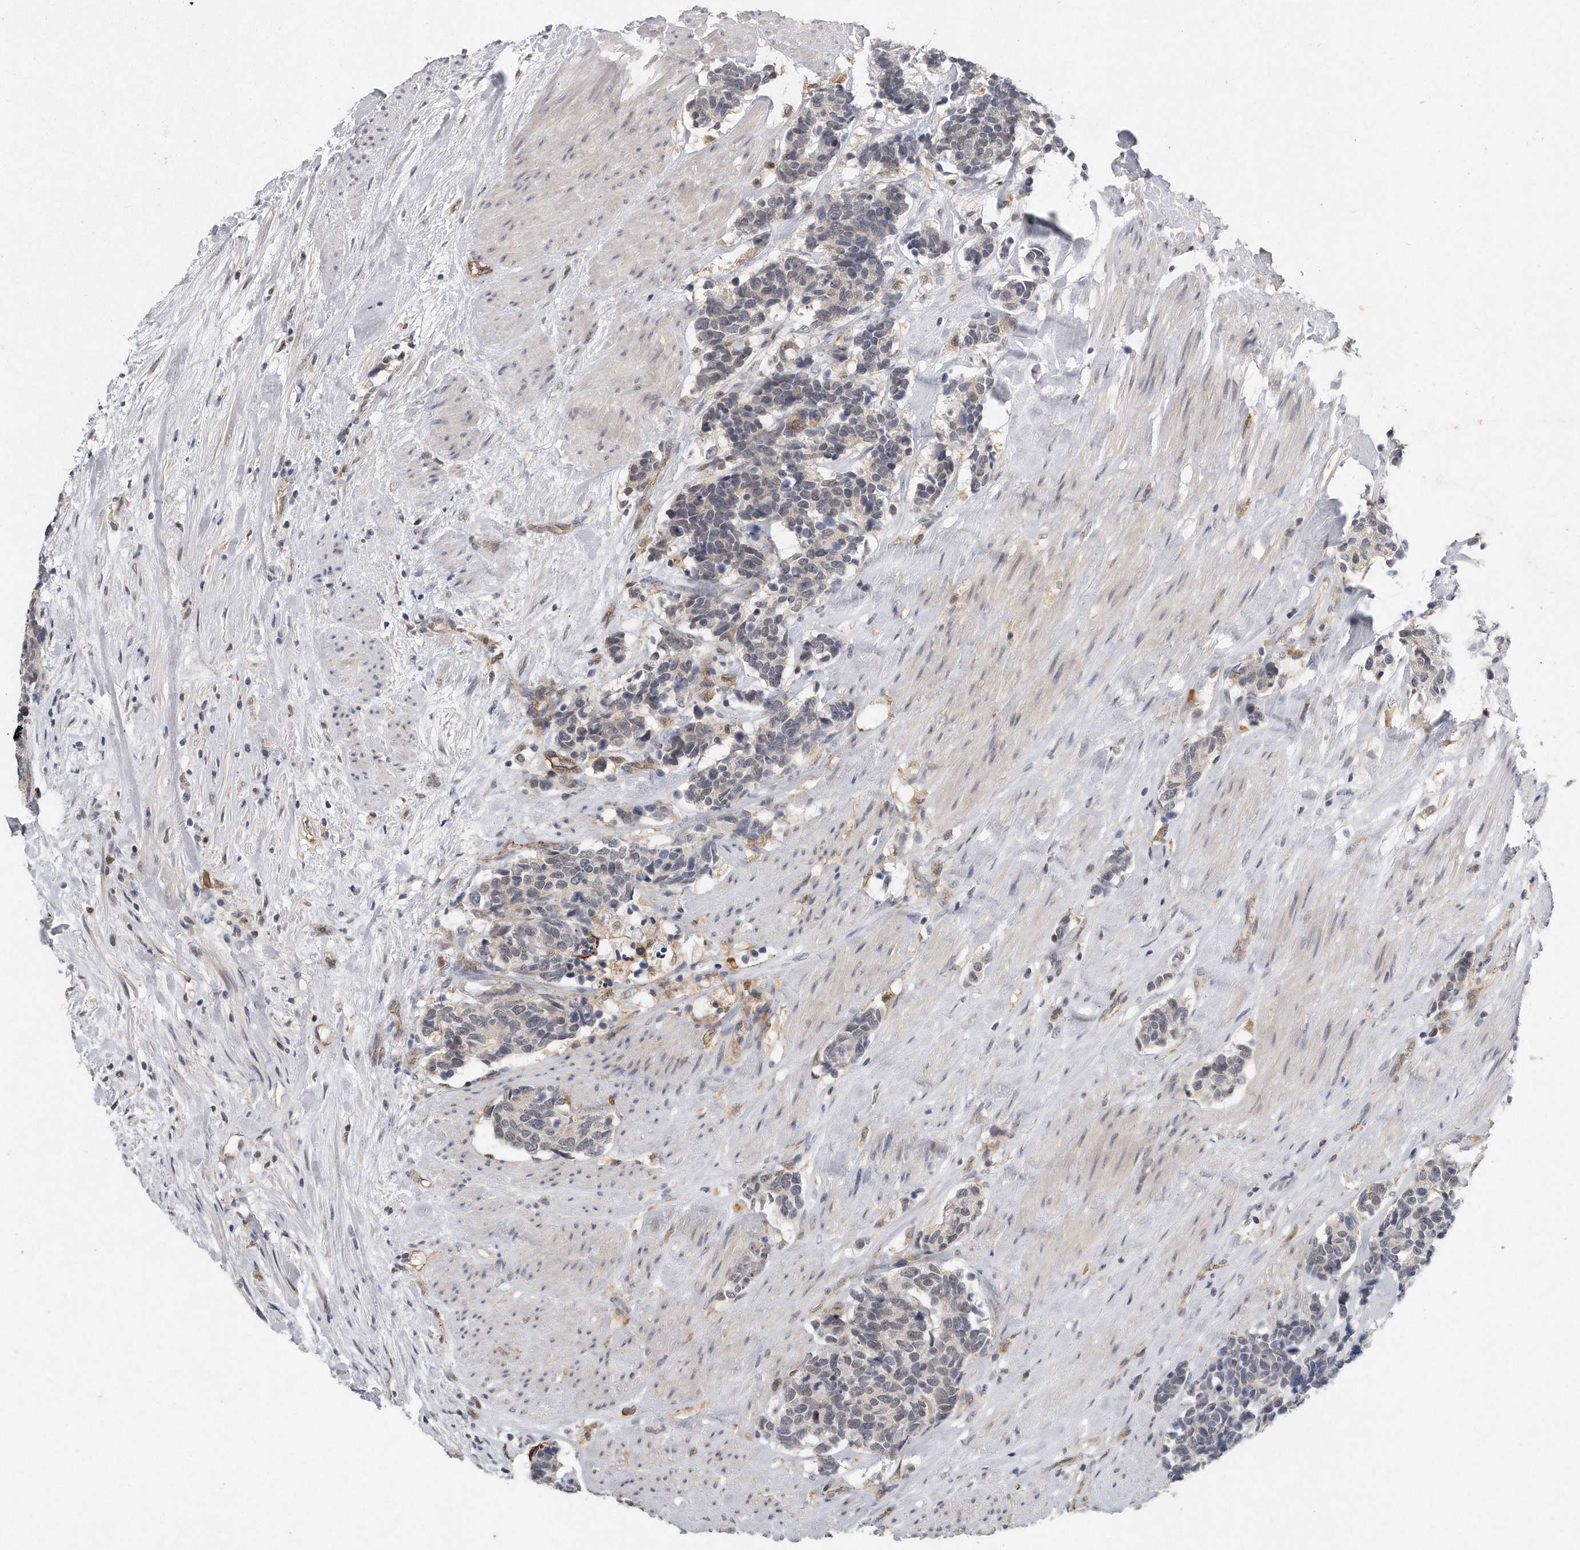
{"staining": {"intensity": "negative", "quantity": "none", "location": "none"}, "tissue": "carcinoid", "cell_type": "Tumor cells", "image_type": "cancer", "snomed": [{"axis": "morphology", "description": "Carcinoma, NOS"}, {"axis": "morphology", "description": "Carcinoid, malignant, NOS"}, {"axis": "topography", "description": "Urinary bladder"}], "caption": "This is an immunohistochemistry (IHC) histopathology image of human carcinoid. There is no expression in tumor cells.", "gene": "CAMK1", "patient": {"sex": "male", "age": 57}}